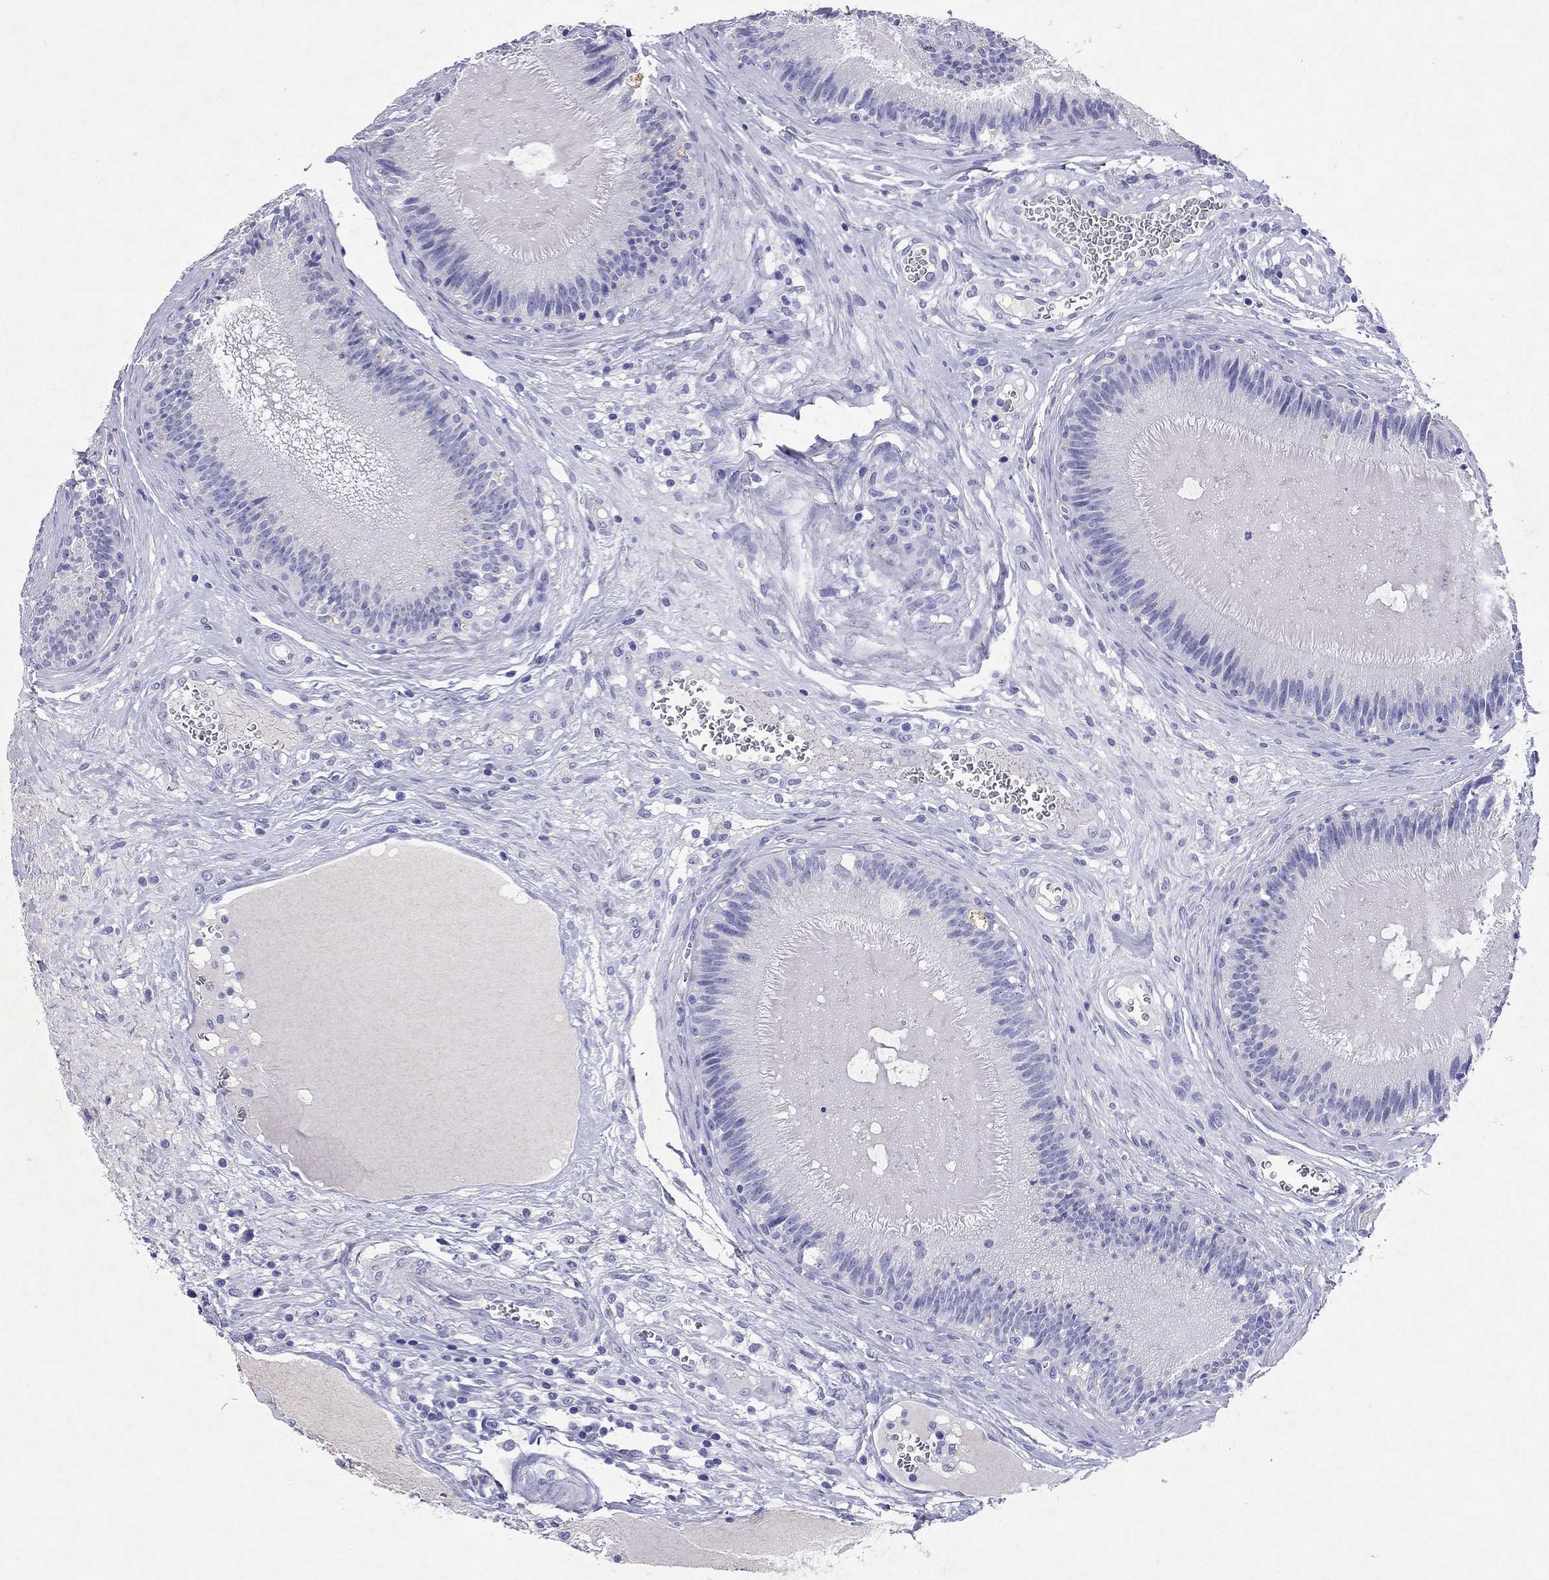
{"staining": {"intensity": "negative", "quantity": "none", "location": "none"}, "tissue": "epididymis", "cell_type": "Glandular cells", "image_type": "normal", "snomed": [{"axis": "morphology", "description": "Normal tissue, NOS"}, {"axis": "topography", "description": "Epididymis"}], "caption": "The immunohistochemistry (IHC) photomicrograph has no significant expression in glandular cells of epididymis. (DAB IHC visualized using brightfield microscopy, high magnification).", "gene": "ARMC12", "patient": {"sex": "male", "age": 27}}